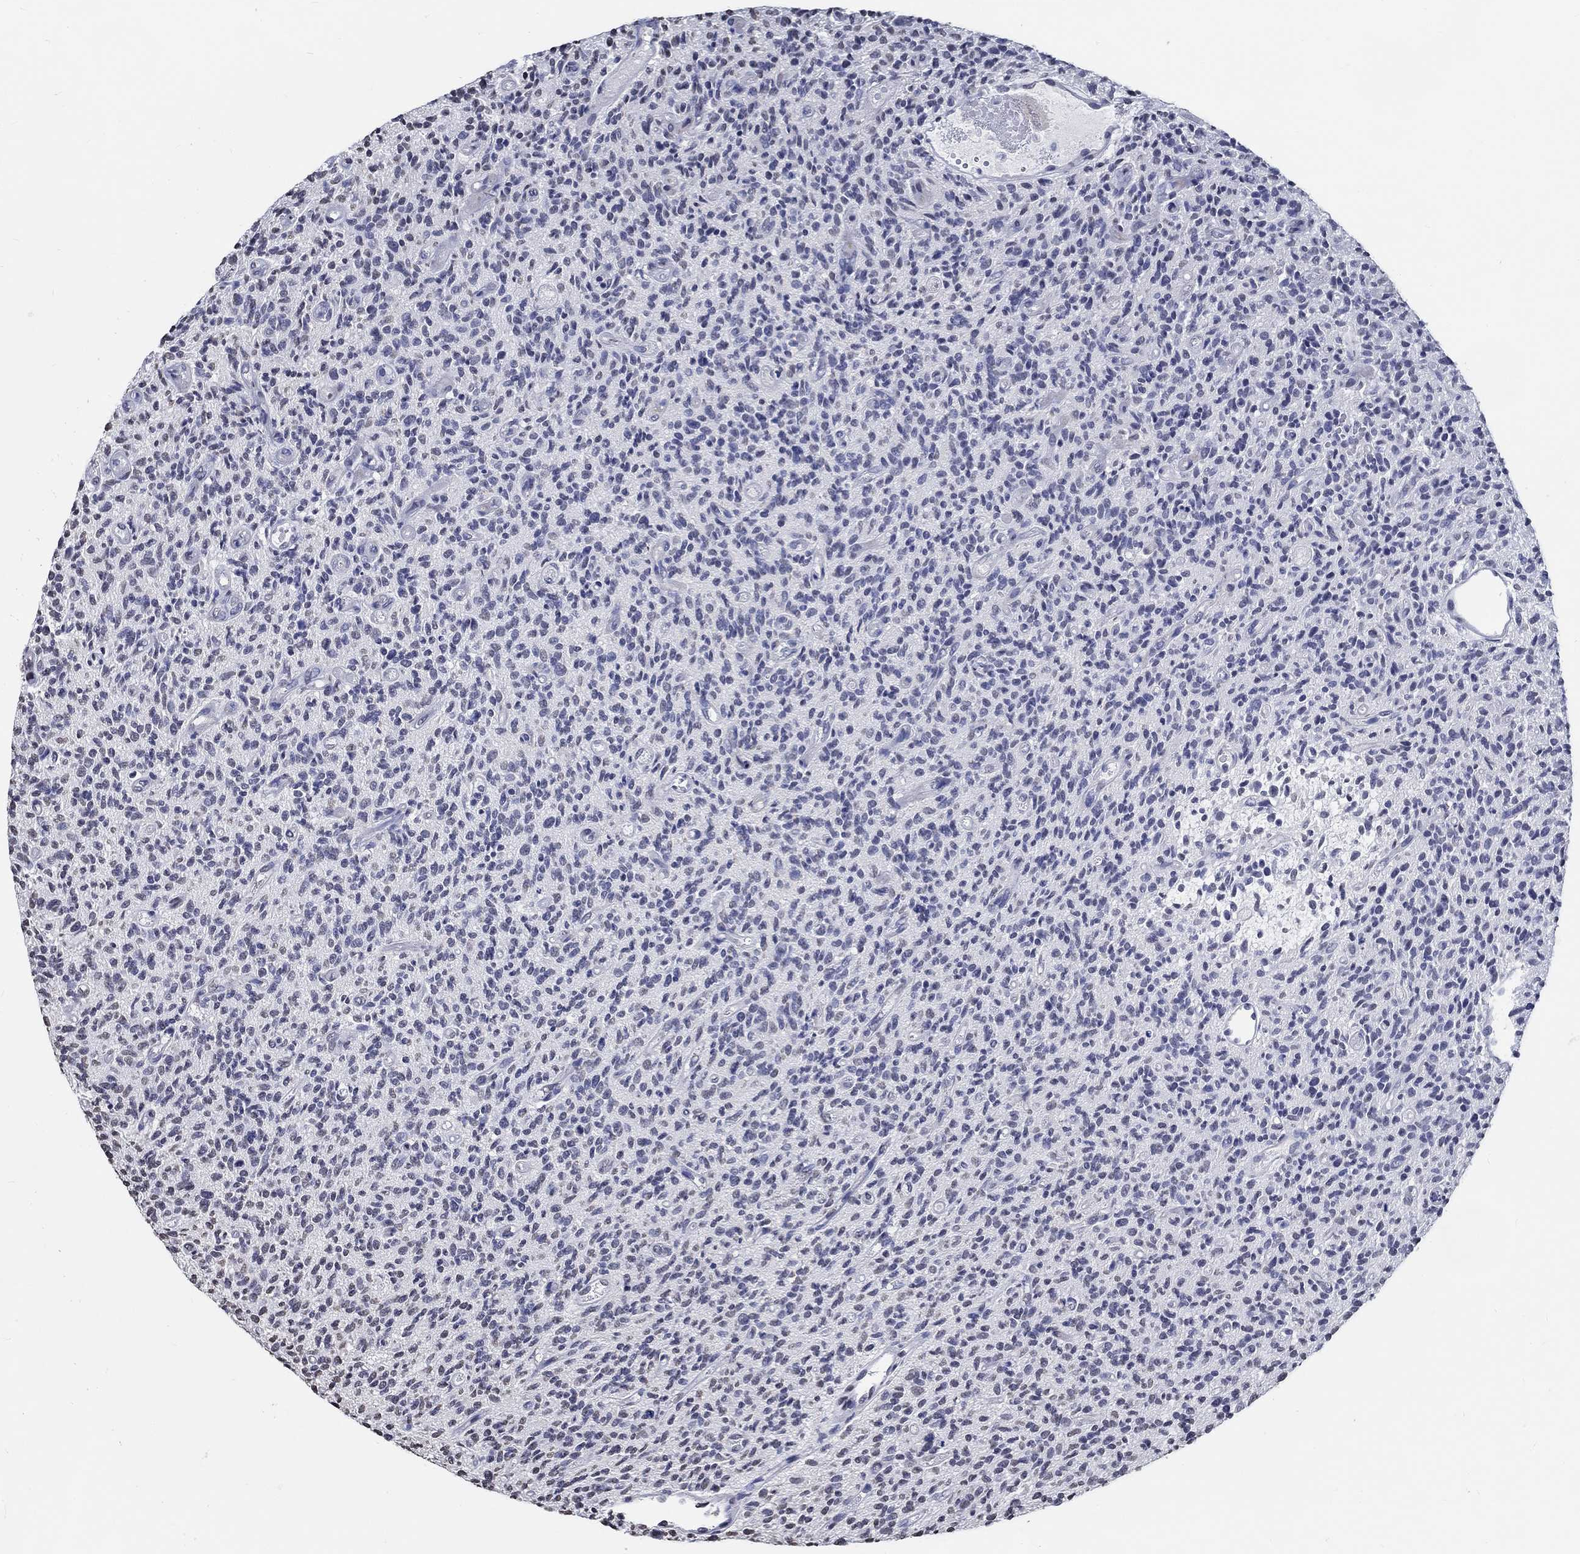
{"staining": {"intensity": "negative", "quantity": "none", "location": "none"}, "tissue": "glioma", "cell_type": "Tumor cells", "image_type": "cancer", "snomed": [{"axis": "morphology", "description": "Glioma, malignant, High grade"}, {"axis": "topography", "description": "Brain"}], "caption": "Protein analysis of high-grade glioma (malignant) displays no significant staining in tumor cells. (Brightfield microscopy of DAB (3,3'-diaminobenzidine) immunohistochemistry at high magnification).", "gene": "PDE1B", "patient": {"sex": "male", "age": 64}}